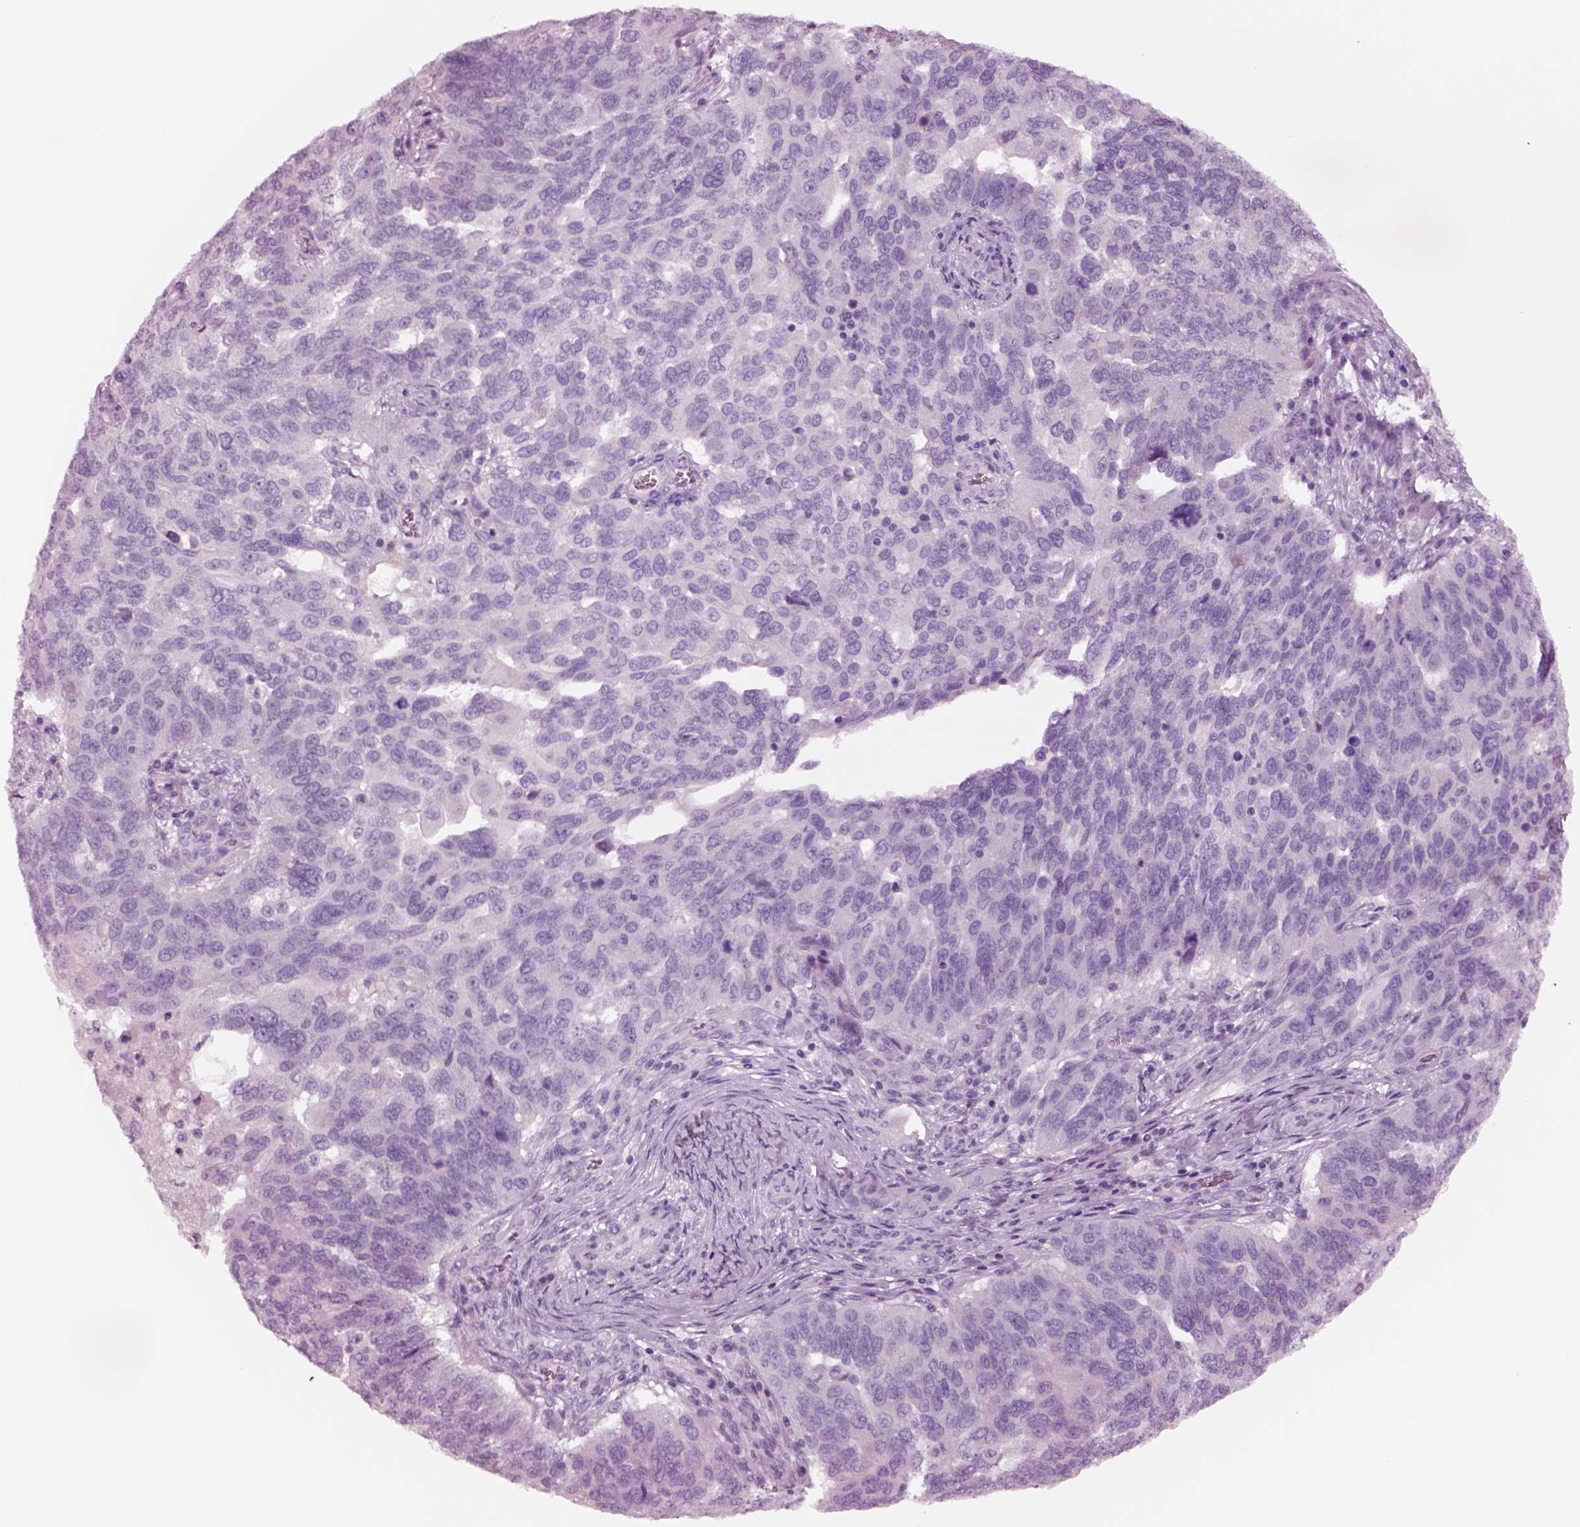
{"staining": {"intensity": "negative", "quantity": "none", "location": "none"}, "tissue": "ovarian cancer", "cell_type": "Tumor cells", "image_type": "cancer", "snomed": [{"axis": "morphology", "description": "Carcinoma, endometroid"}, {"axis": "topography", "description": "Soft tissue"}, {"axis": "topography", "description": "Ovary"}], "caption": "The micrograph reveals no significant positivity in tumor cells of ovarian cancer. (DAB (3,3'-diaminobenzidine) immunohistochemistry visualized using brightfield microscopy, high magnification).", "gene": "NMRK2", "patient": {"sex": "female", "age": 52}}